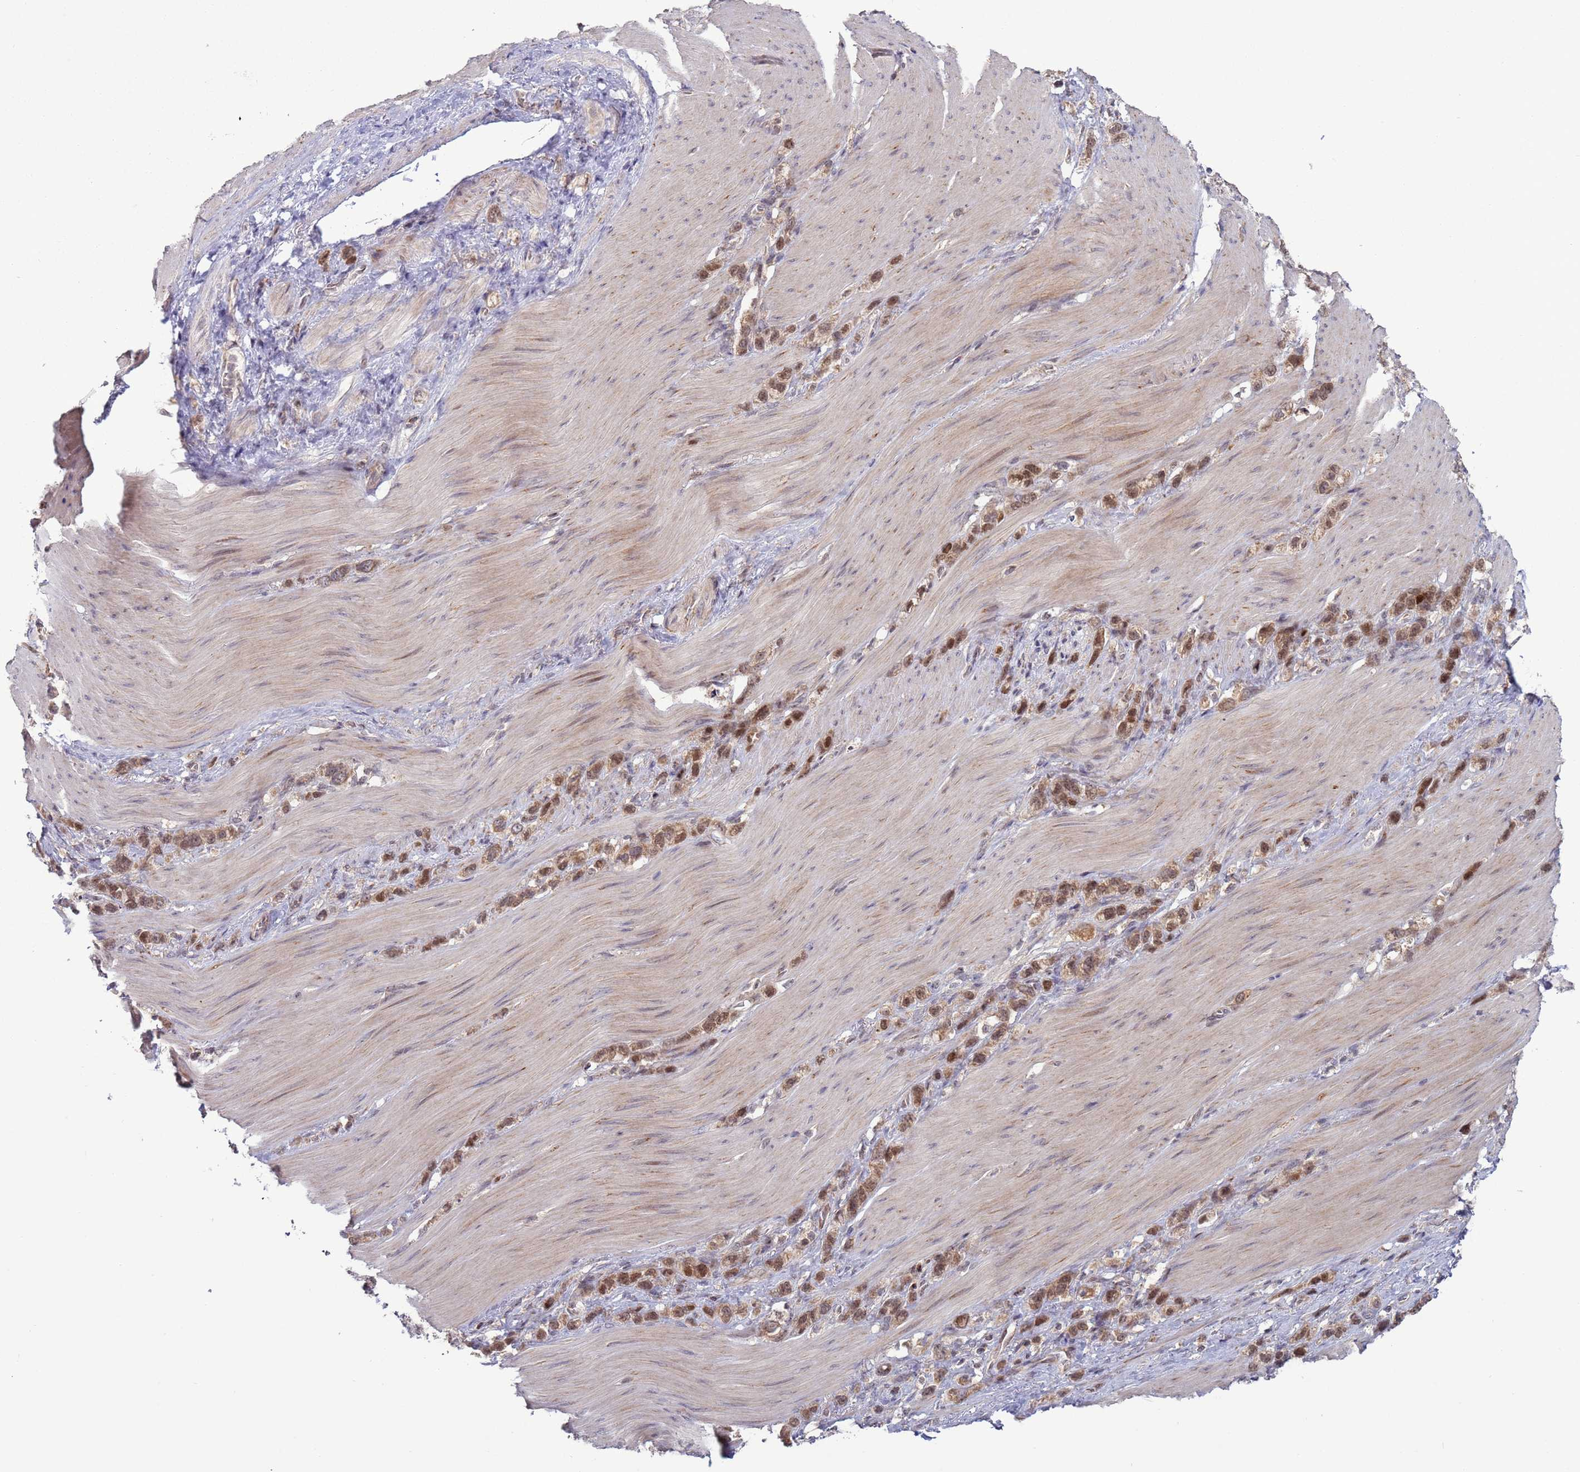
{"staining": {"intensity": "moderate", "quantity": ">75%", "location": "cytoplasmic/membranous,nuclear"}, "tissue": "stomach cancer", "cell_type": "Tumor cells", "image_type": "cancer", "snomed": [{"axis": "morphology", "description": "Adenocarcinoma, NOS"}, {"axis": "topography", "description": "Stomach"}], "caption": "Stomach cancer tissue displays moderate cytoplasmic/membranous and nuclear staining in approximately >75% of tumor cells", "gene": "RCOR2", "patient": {"sex": "female", "age": 65}}